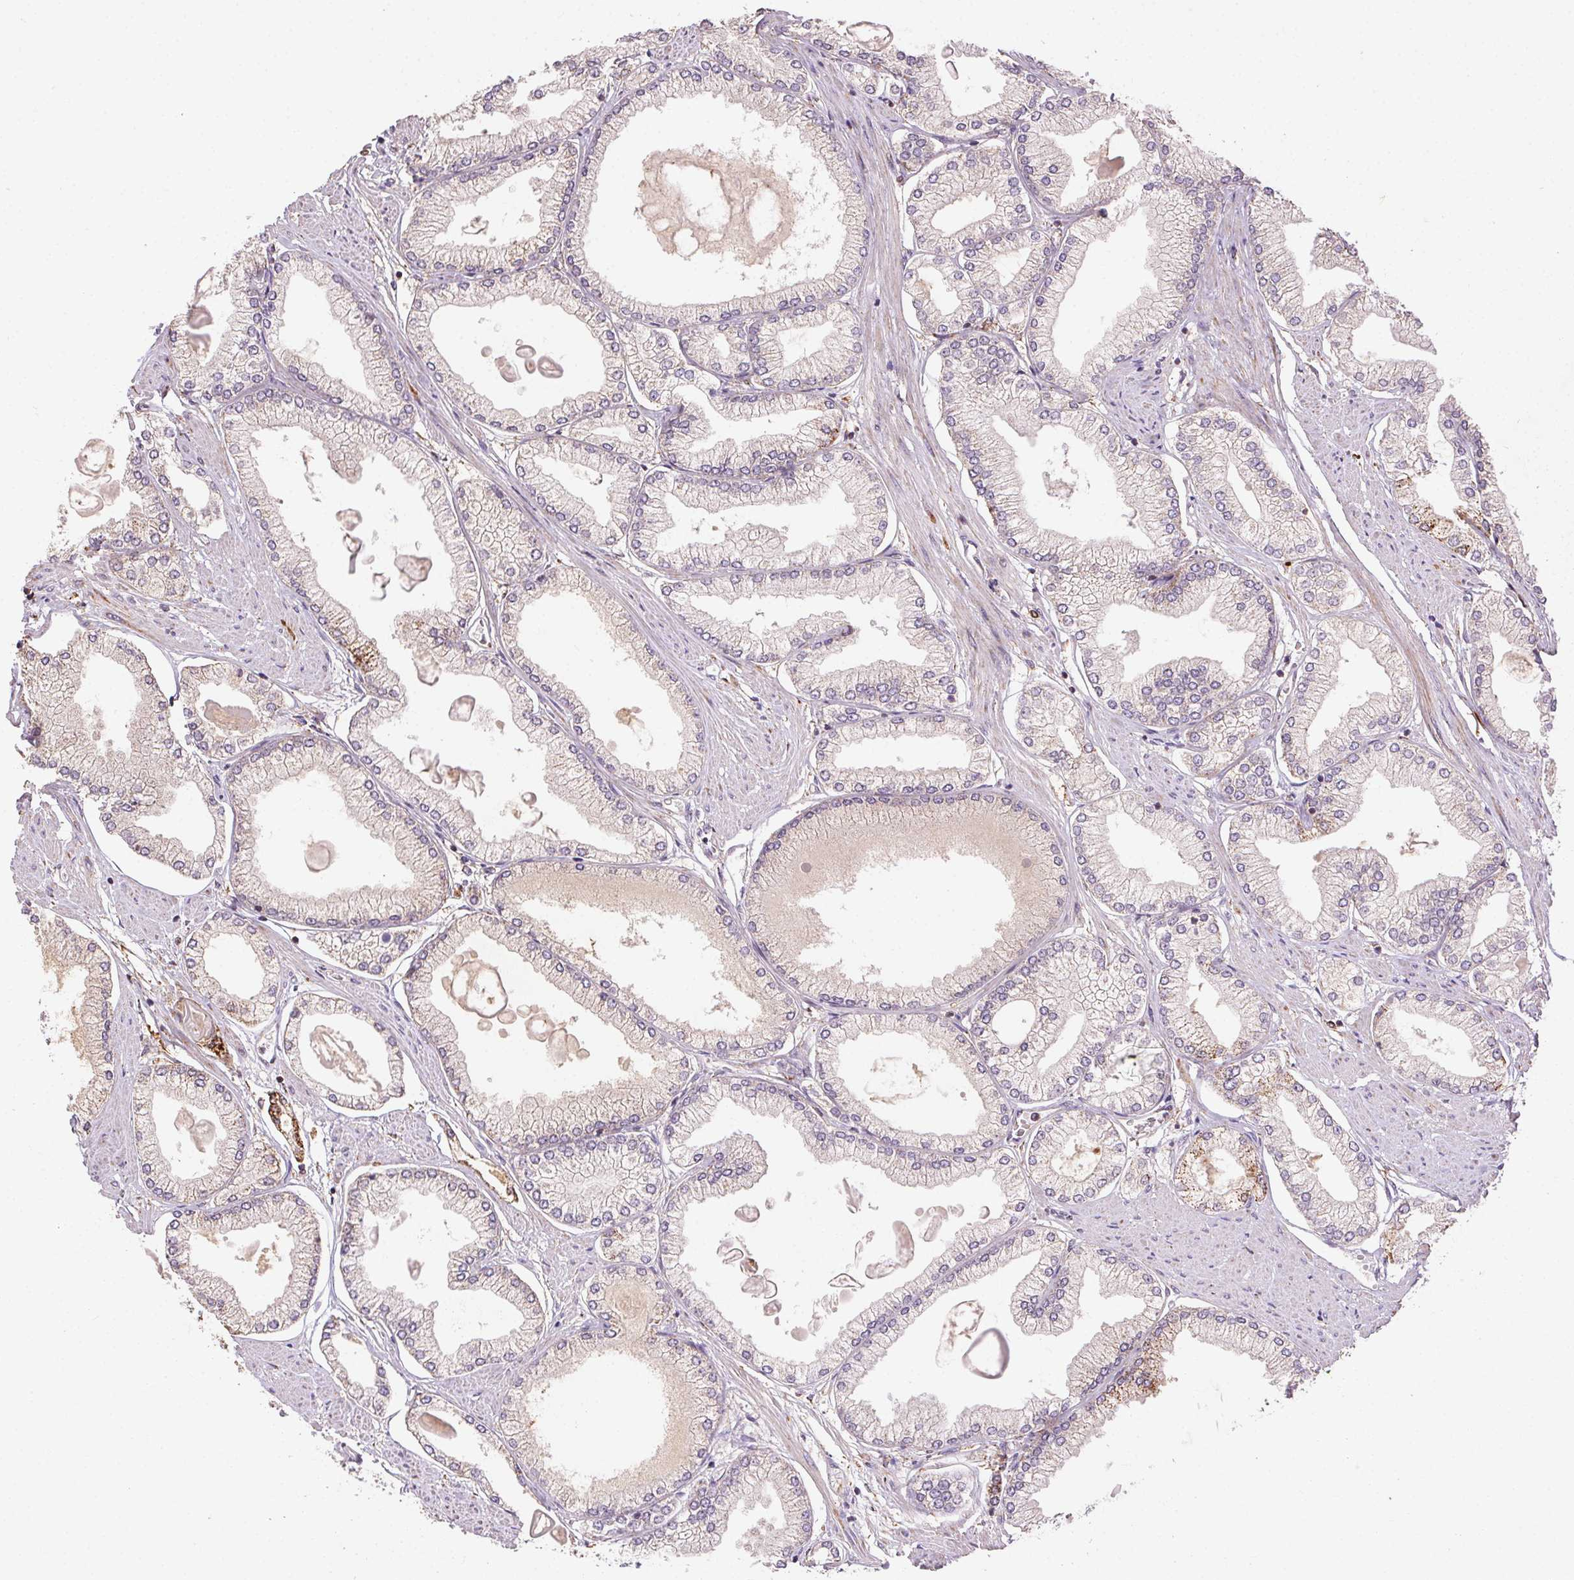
{"staining": {"intensity": "strong", "quantity": "<25%", "location": "cytoplasmic/membranous"}, "tissue": "prostate cancer", "cell_type": "Tumor cells", "image_type": "cancer", "snomed": [{"axis": "morphology", "description": "Adenocarcinoma, High grade"}, {"axis": "topography", "description": "Prostate"}], "caption": "High-grade adenocarcinoma (prostate) was stained to show a protein in brown. There is medium levels of strong cytoplasmic/membranous expression in about <25% of tumor cells. The protein is stained brown, and the nuclei are stained in blue (DAB (3,3'-diaminobenzidine) IHC with brightfield microscopy, high magnification).", "gene": "FNBP1L", "patient": {"sex": "male", "age": 68}}